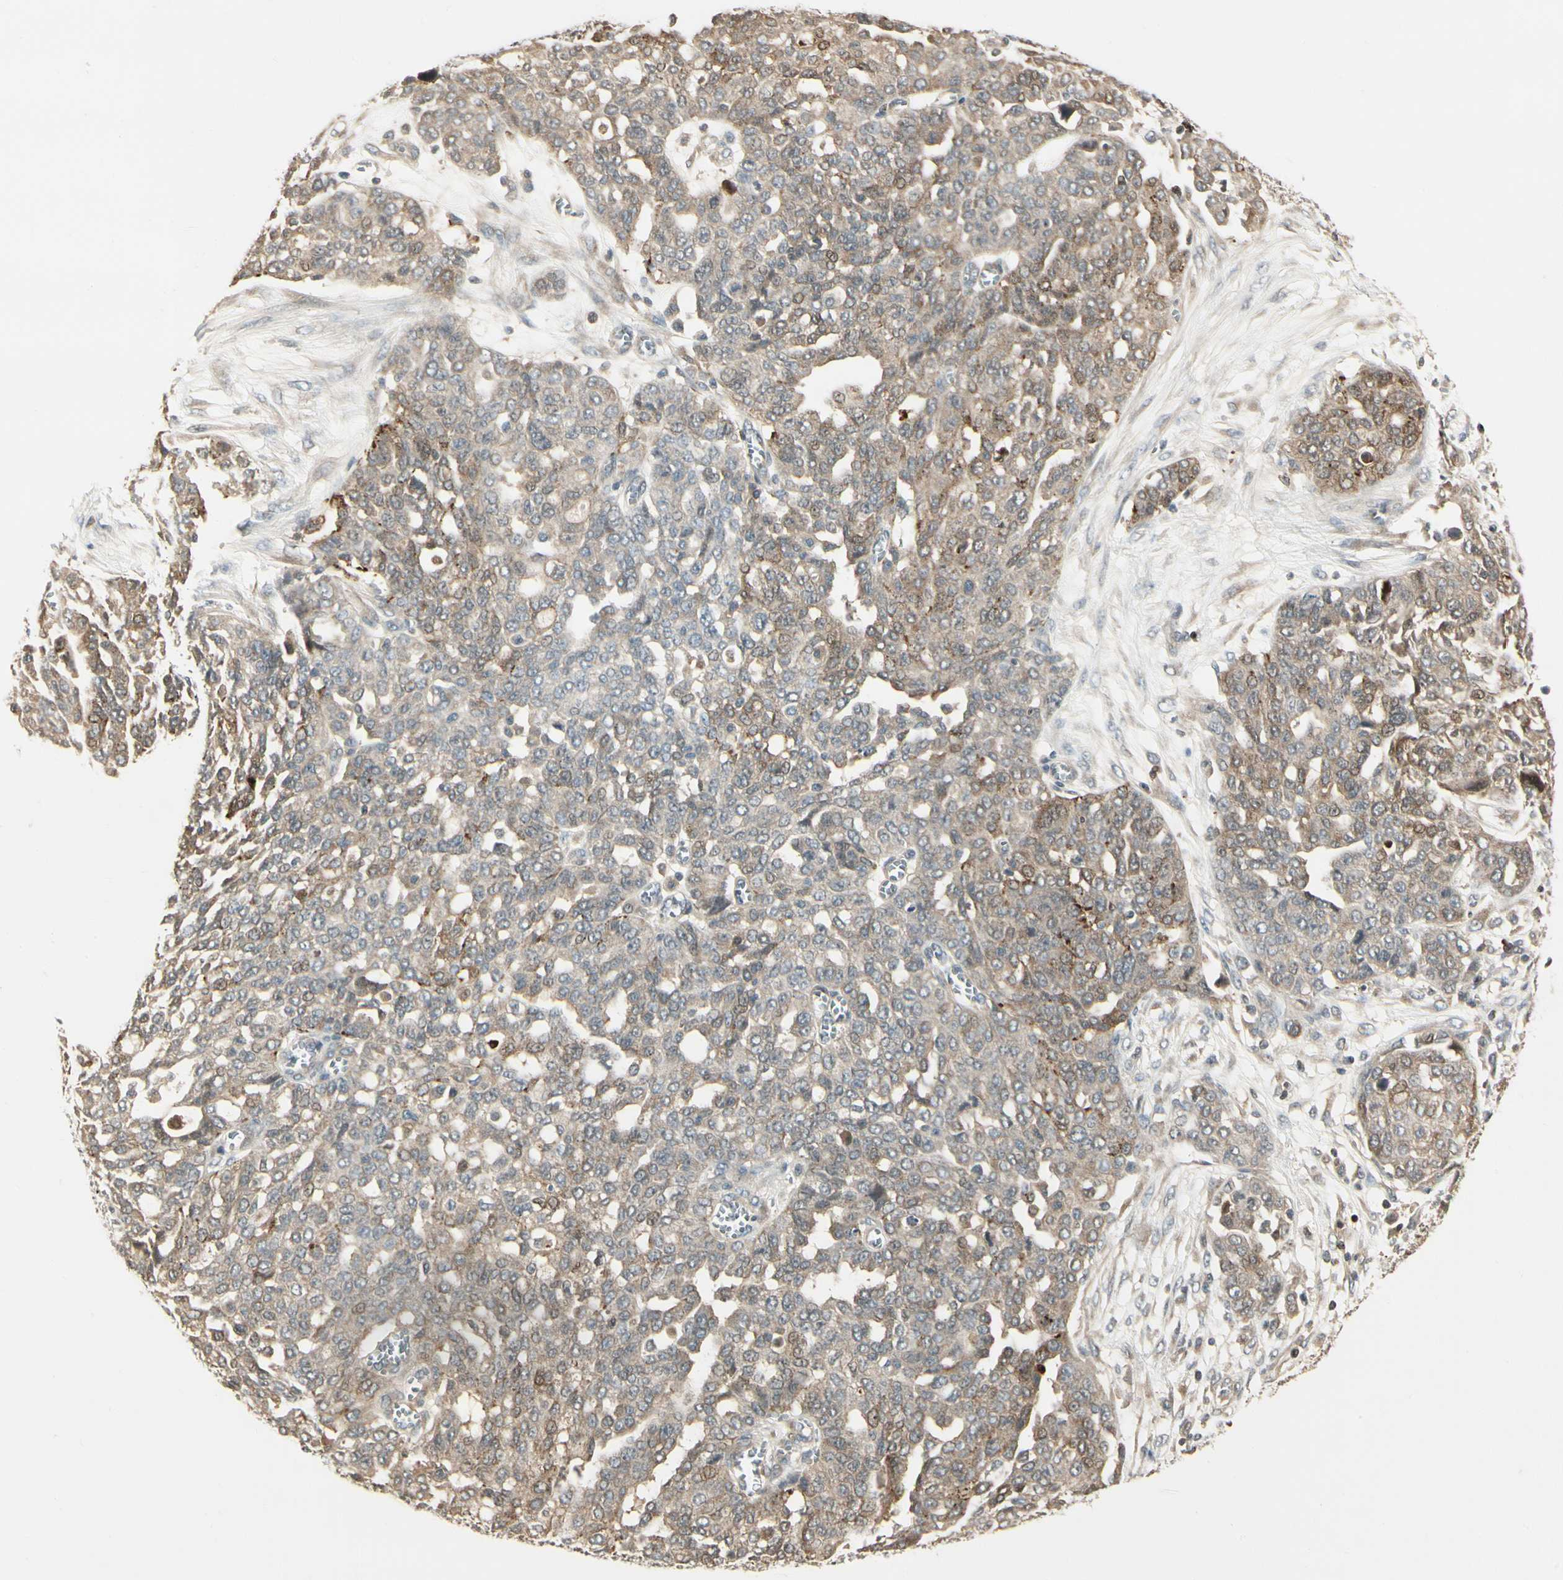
{"staining": {"intensity": "weak", "quantity": ">75%", "location": "cytoplasmic/membranous"}, "tissue": "ovarian cancer", "cell_type": "Tumor cells", "image_type": "cancer", "snomed": [{"axis": "morphology", "description": "Cystadenocarcinoma, serous, NOS"}, {"axis": "topography", "description": "Soft tissue"}, {"axis": "topography", "description": "Ovary"}], "caption": "Immunohistochemistry of ovarian cancer (serous cystadenocarcinoma) exhibits low levels of weak cytoplasmic/membranous positivity in approximately >75% of tumor cells.", "gene": "EVC", "patient": {"sex": "female", "age": 57}}